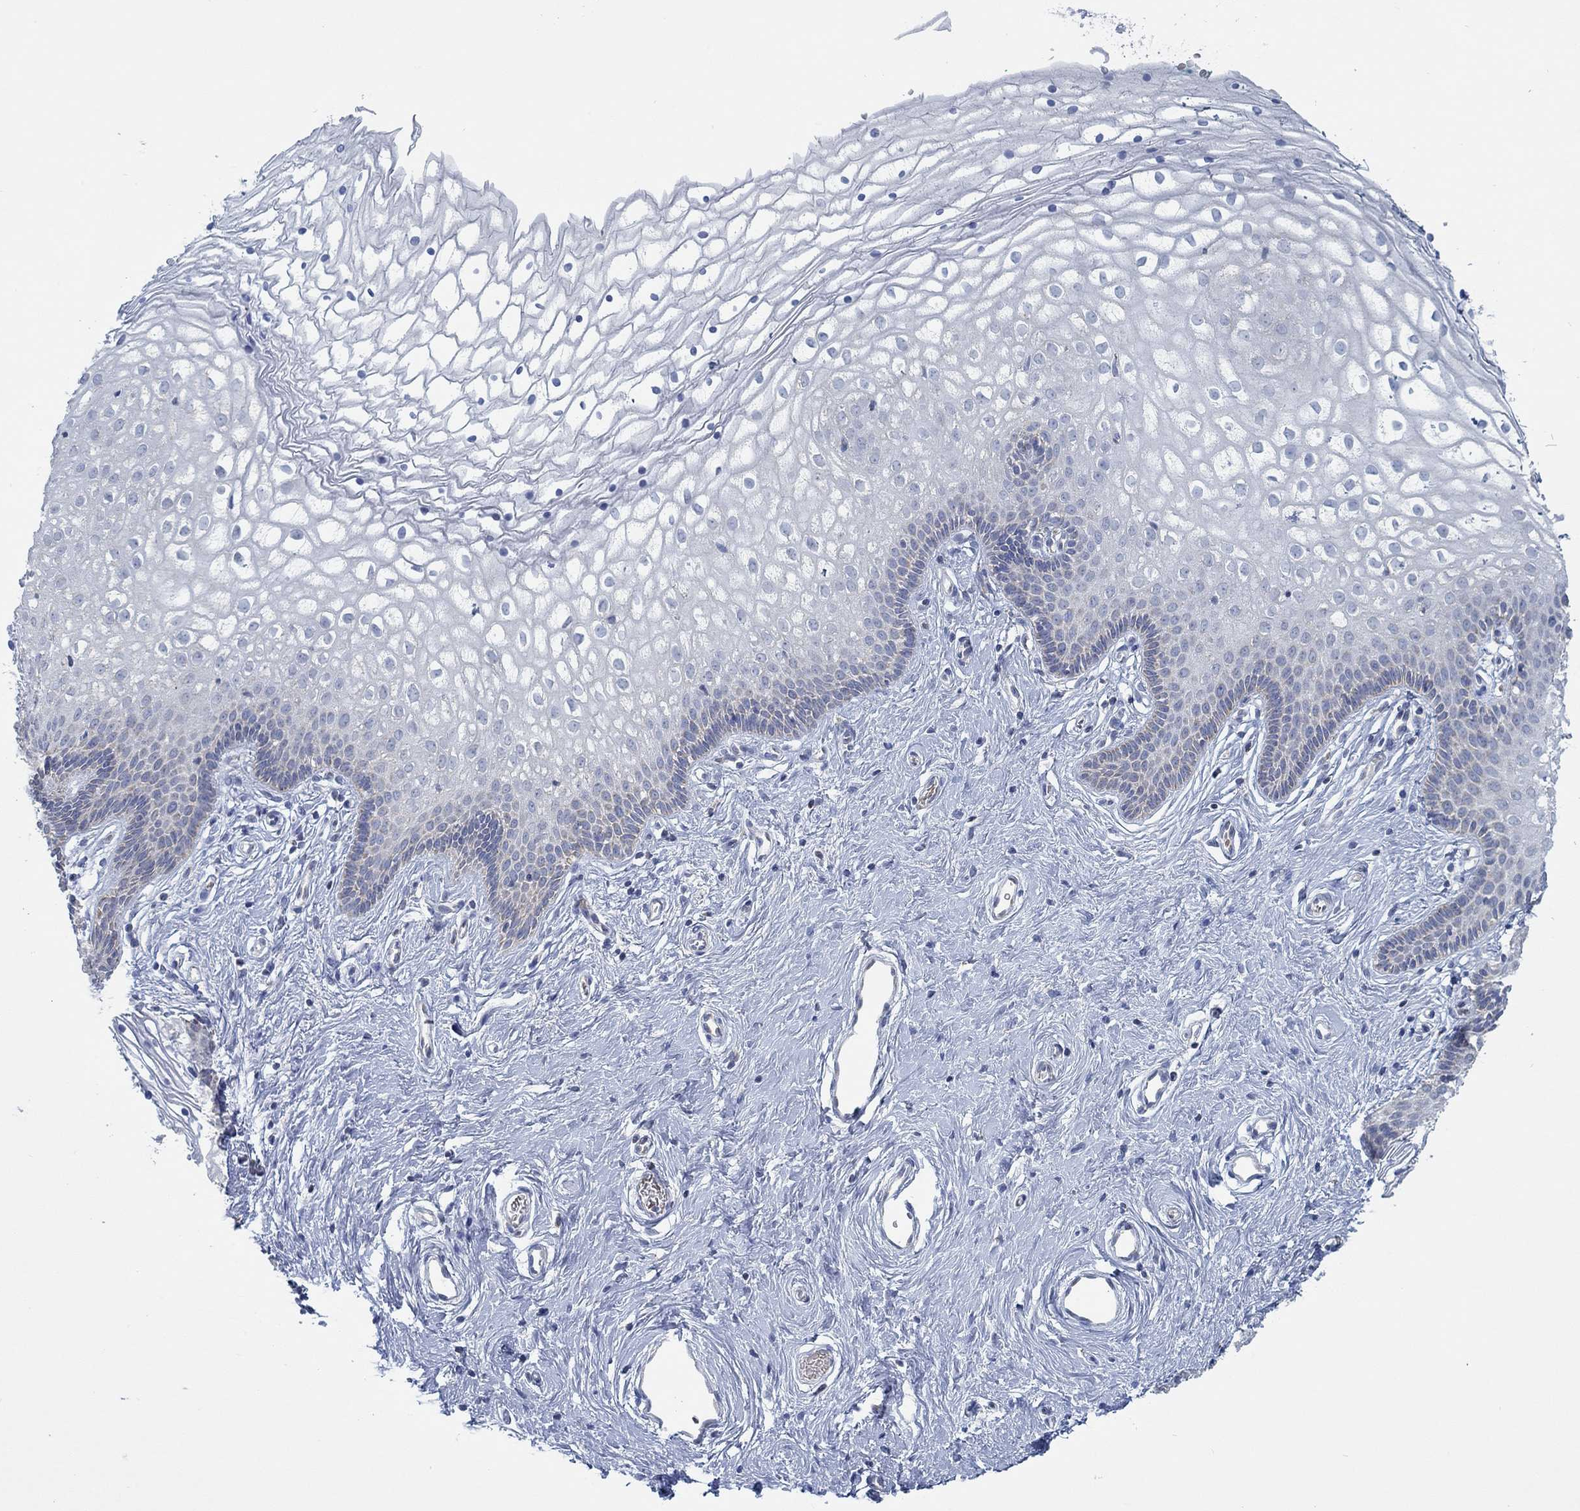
{"staining": {"intensity": "negative", "quantity": "none", "location": "none"}, "tissue": "vagina", "cell_type": "Squamous epithelial cells", "image_type": "normal", "snomed": [{"axis": "morphology", "description": "Normal tissue, NOS"}, {"axis": "topography", "description": "Vagina"}], "caption": "The micrograph demonstrates no staining of squamous epithelial cells in unremarkable vagina. (Brightfield microscopy of DAB immunohistochemistry (IHC) at high magnification).", "gene": "GLOD5", "patient": {"sex": "female", "age": 36}}